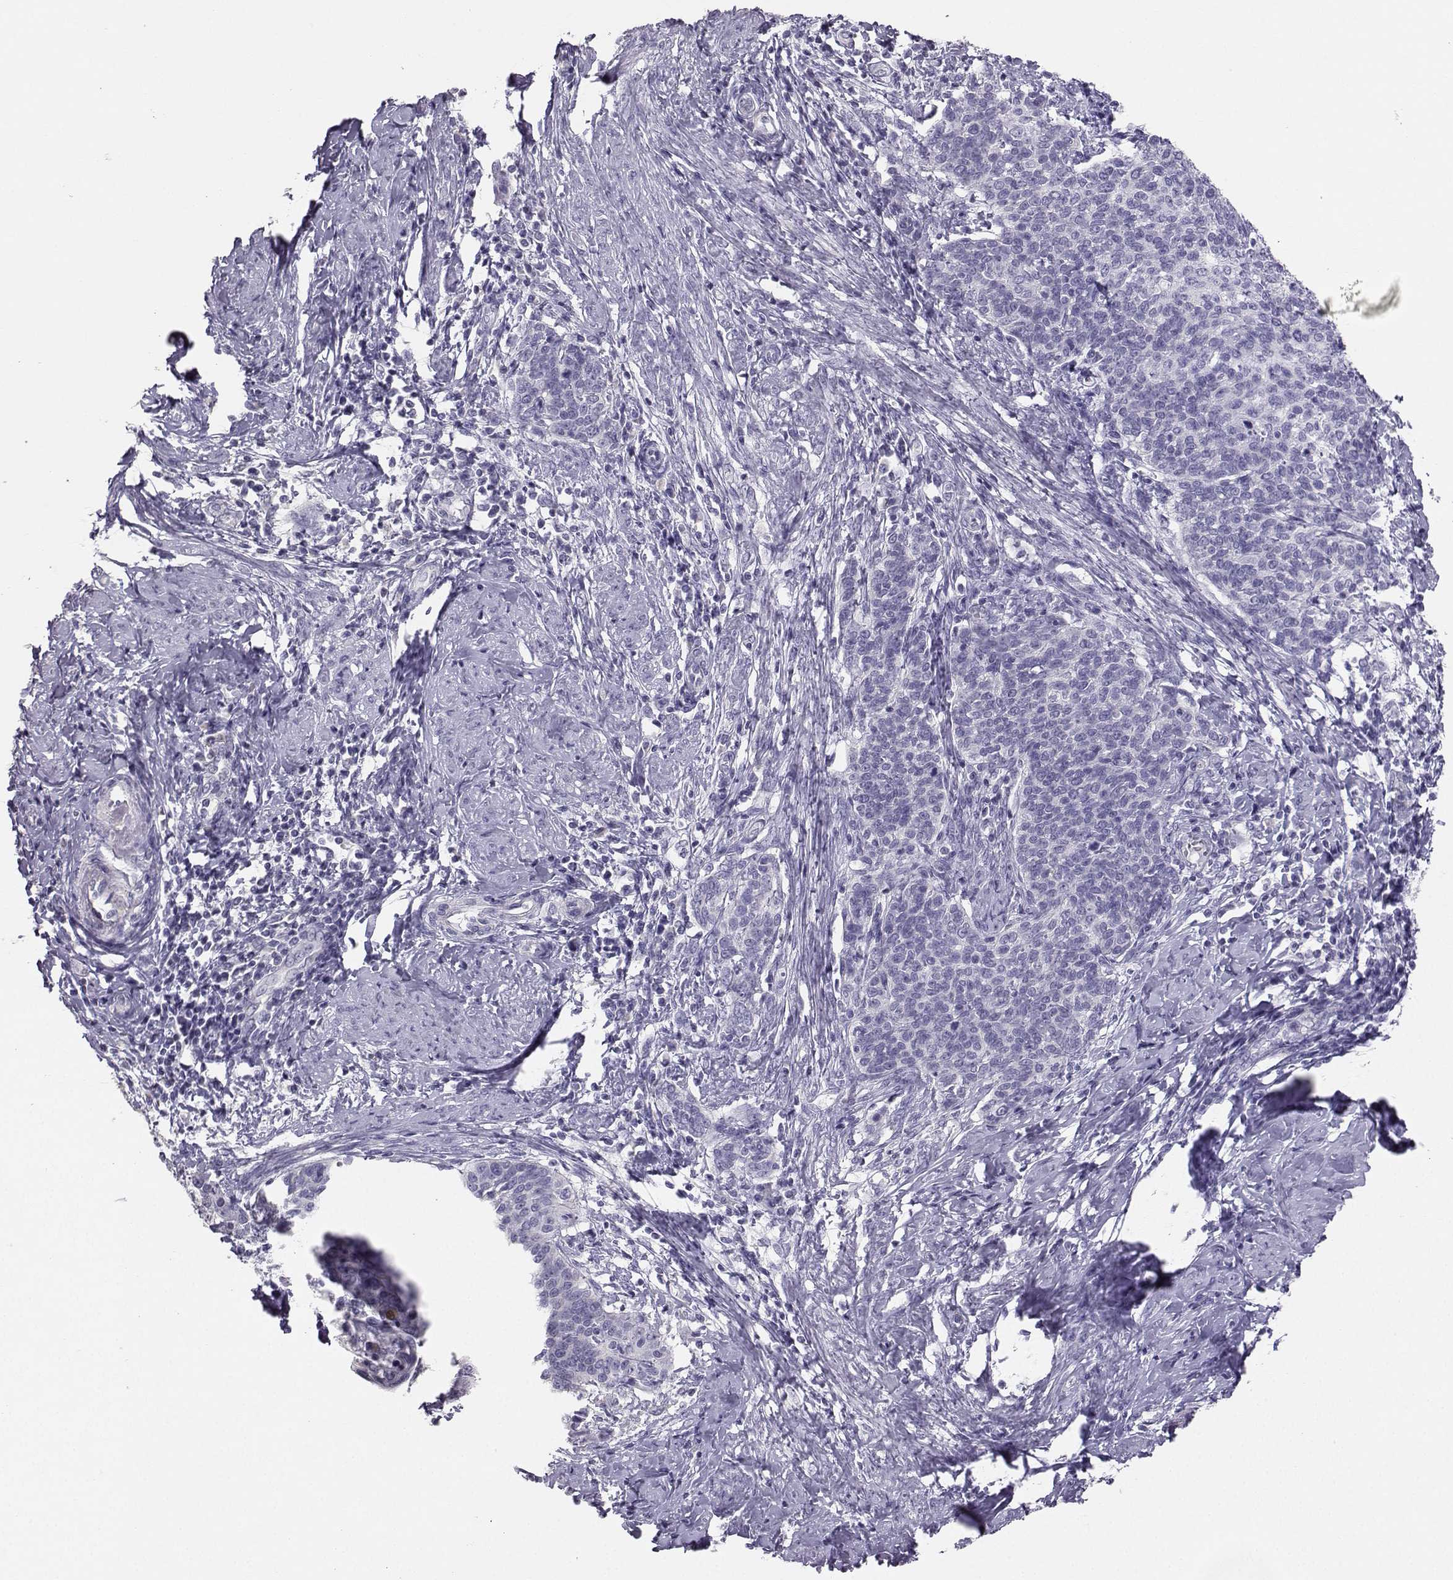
{"staining": {"intensity": "negative", "quantity": "none", "location": "none"}, "tissue": "cervical cancer", "cell_type": "Tumor cells", "image_type": "cancer", "snomed": [{"axis": "morphology", "description": "Normal tissue, NOS"}, {"axis": "morphology", "description": "Squamous cell carcinoma, NOS"}, {"axis": "topography", "description": "Cervix"}], "caption": "There is no significant positivity in tumor cells of cervical cancer (squamous cell carcinoma).", "gene": "AVP", "patient": {"sex": "female", "age": 39}}